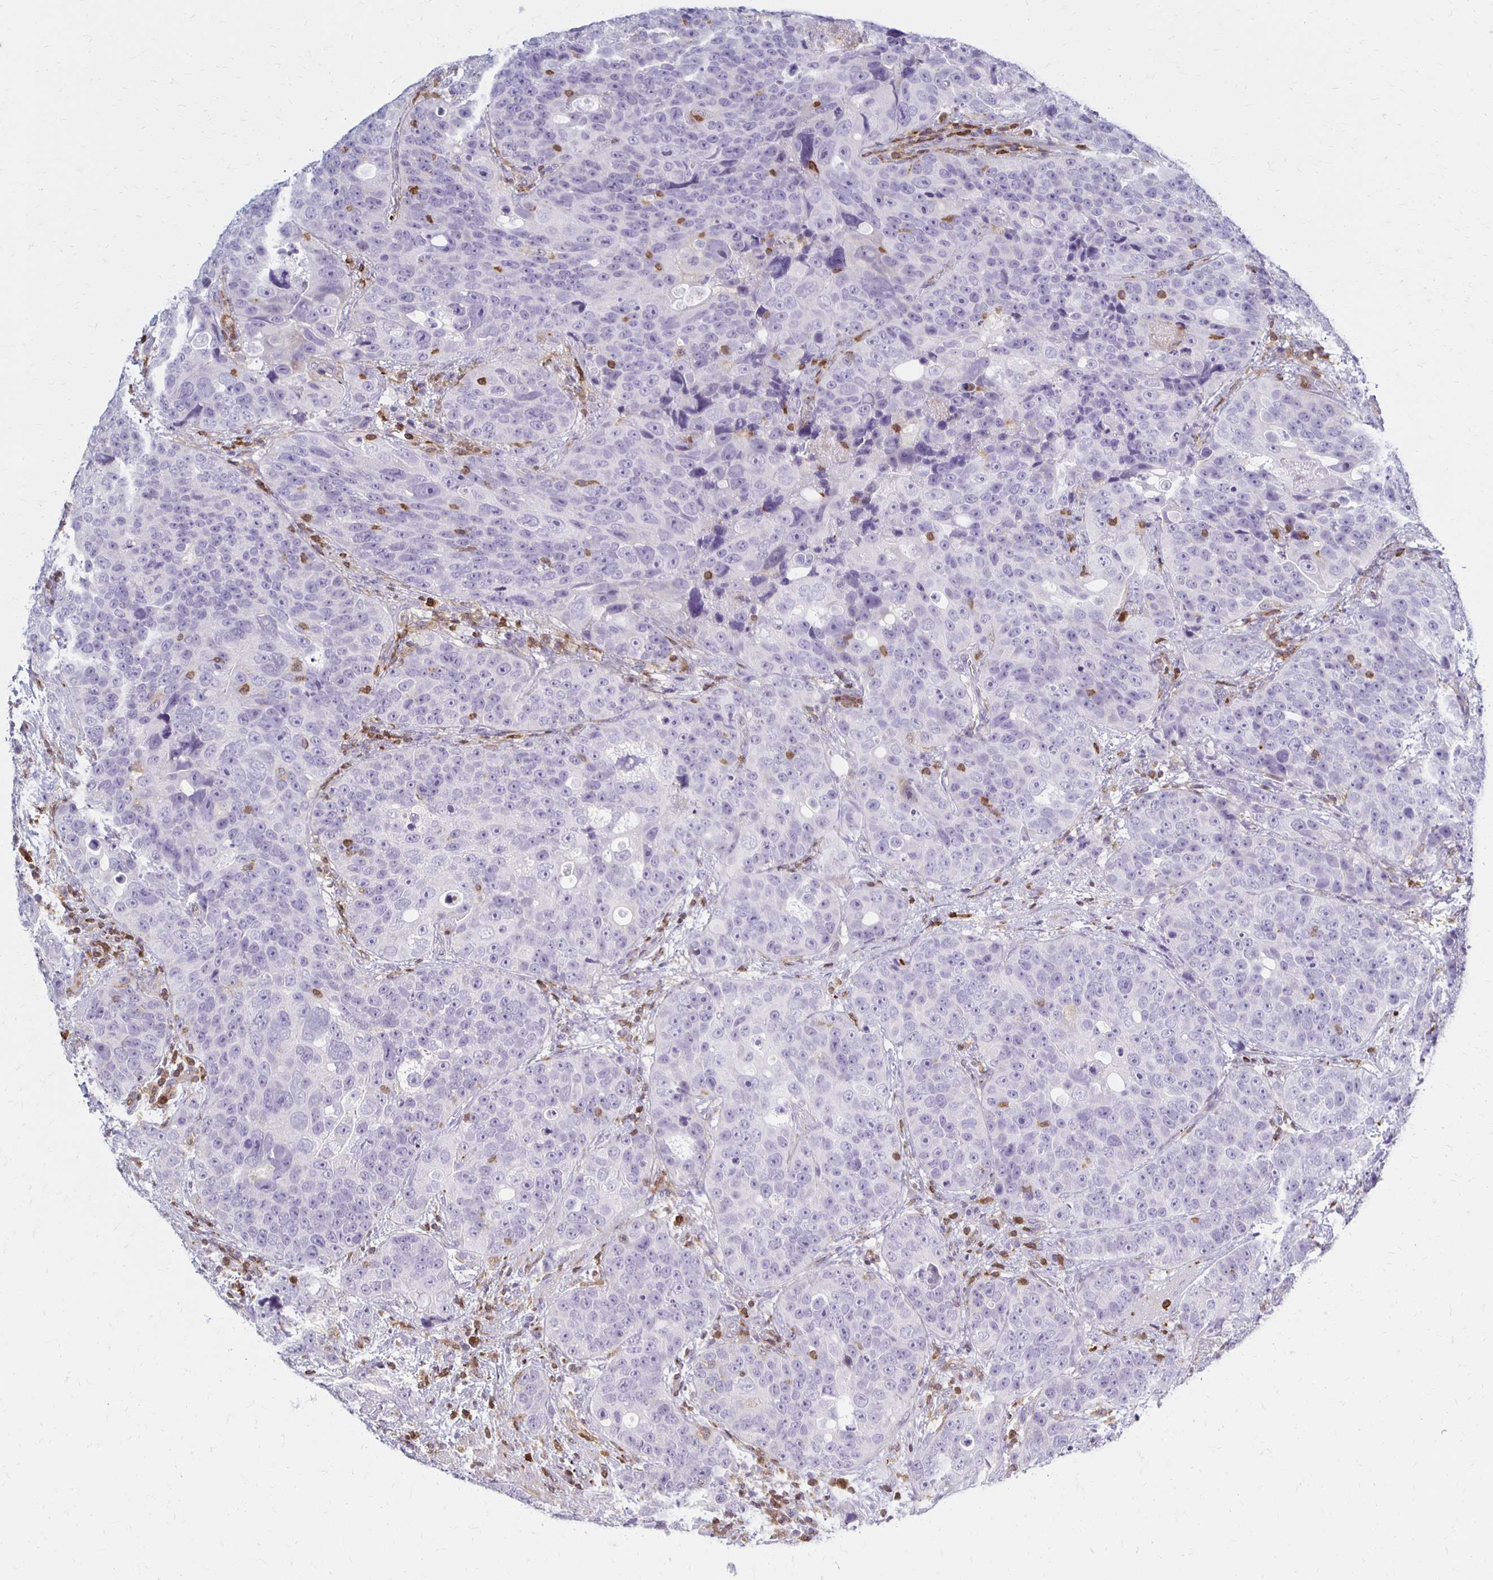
{"staining": {"intensity": "negative", "quantity": "none", "location": "none"}, "tissue": "urothelial cancer", "cell_type": "Tumor cells", "image_type": "cancer", "snomed": [{"axis": "morphology", "description": "Urothelial carcinoma, NOS"}, {"axis": "topography", "description": "Urinary bladder"}], "caption": "This histopathology image is of transitional cell carcinoma stained with IHC to label a protein in brown with the nuclei are counter-stained blue. There is no expression in tumor cells.", "gene": "CCL21", "patient": {"sex": "male", "age": 52}}